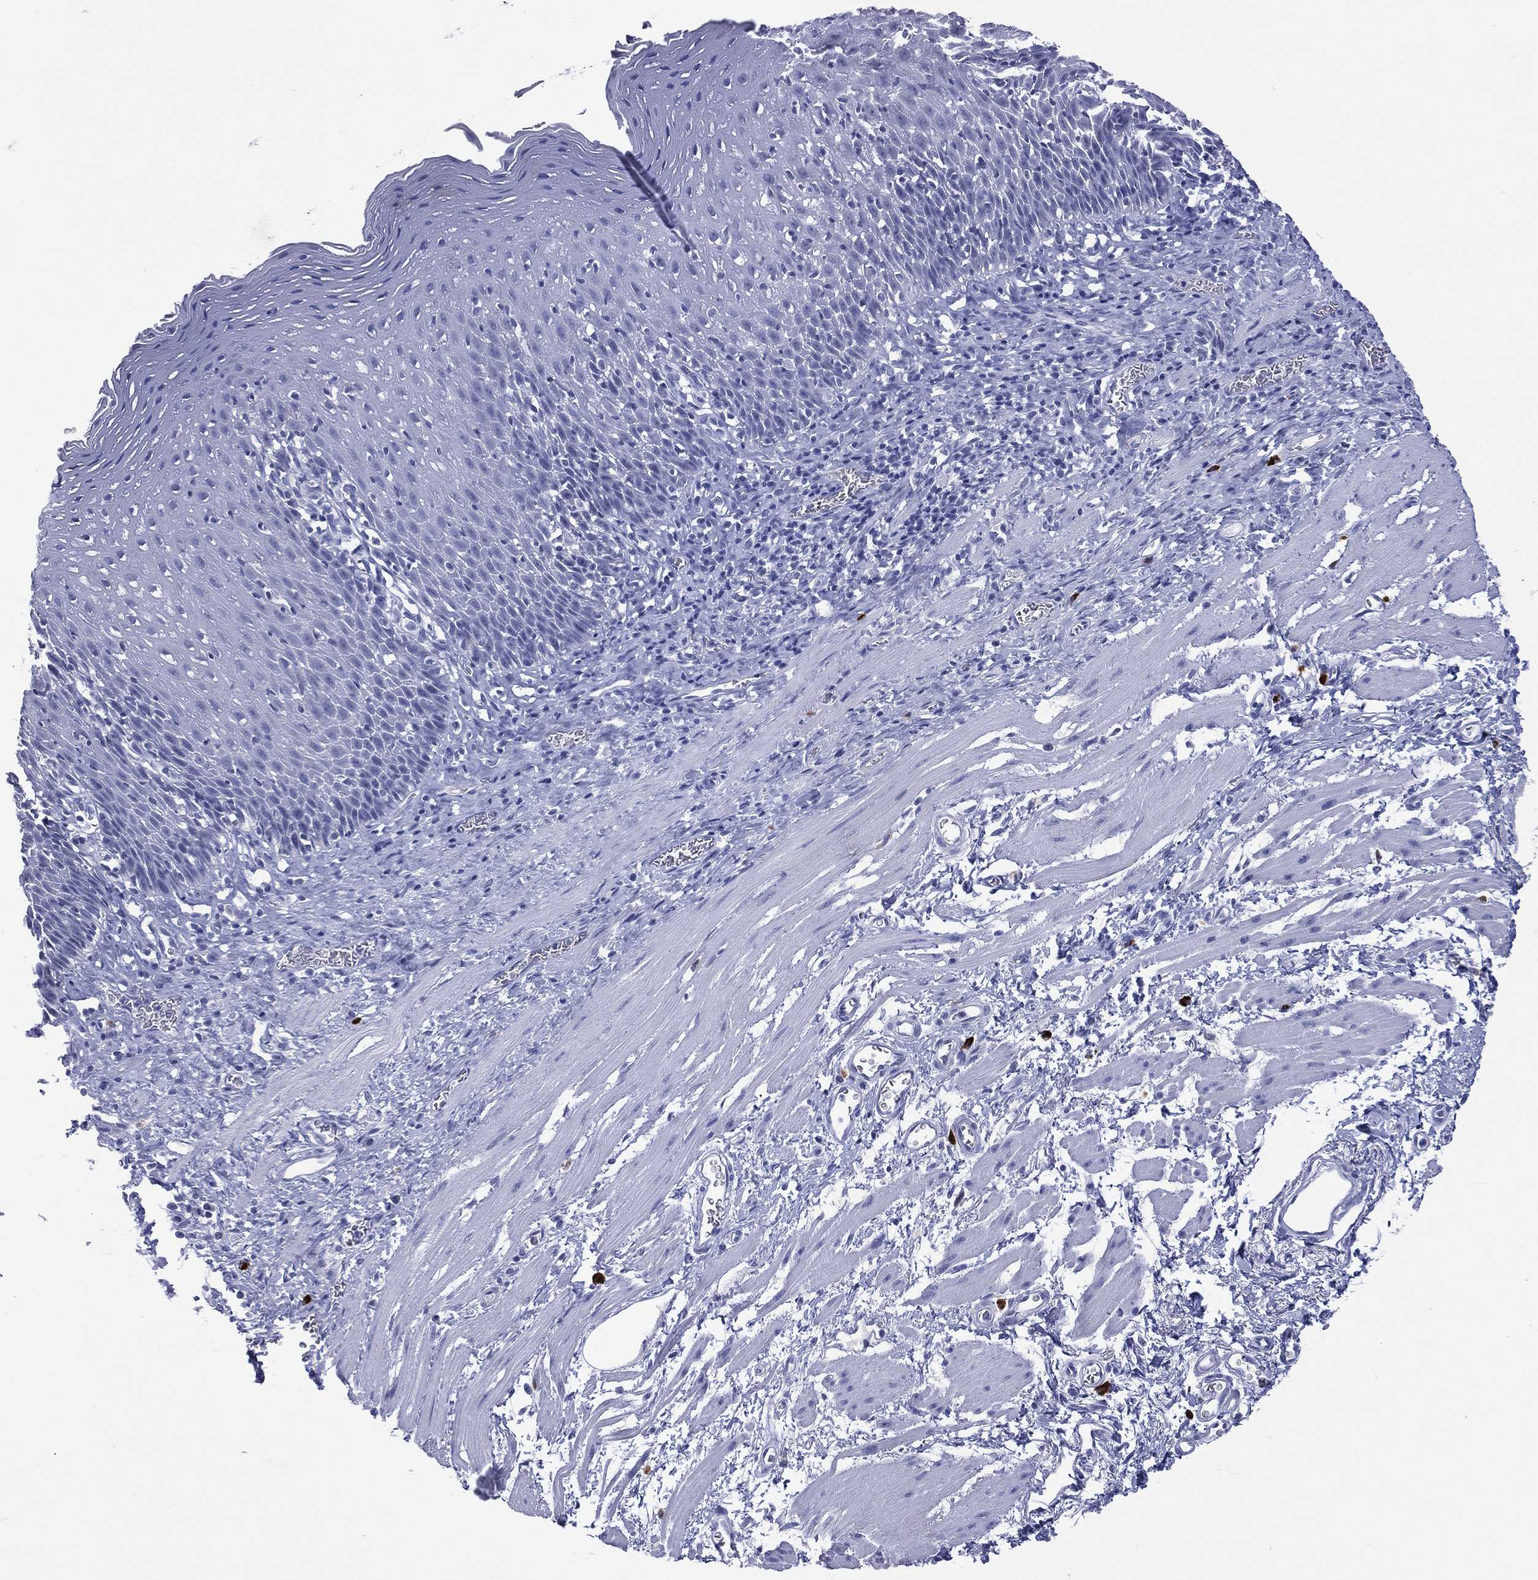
{"staining": {"intensity": "negative", "quantity": "none", "location": "none"}, "tissue": "esophagus", "cell_type": "Squamous epithelial cells", "image_type": "normal", "snomed": [{"axis": "morphology", "description": "Normal tissue, NOS"}, {"axis": "morphology", "description": "Adenocarcinoma, NOS"}, {"axis": "topography", "description": "Esophagus"}, {"axis": "topography", "description": "Stomach, upper"}], "caption": "Human esophagus stained for a protein using immunohistochemistry (IHC) shows no positivity in squamous epithelial cells.", "gene": "SSX1", "patient": {"sex": "male", "age": 74}}